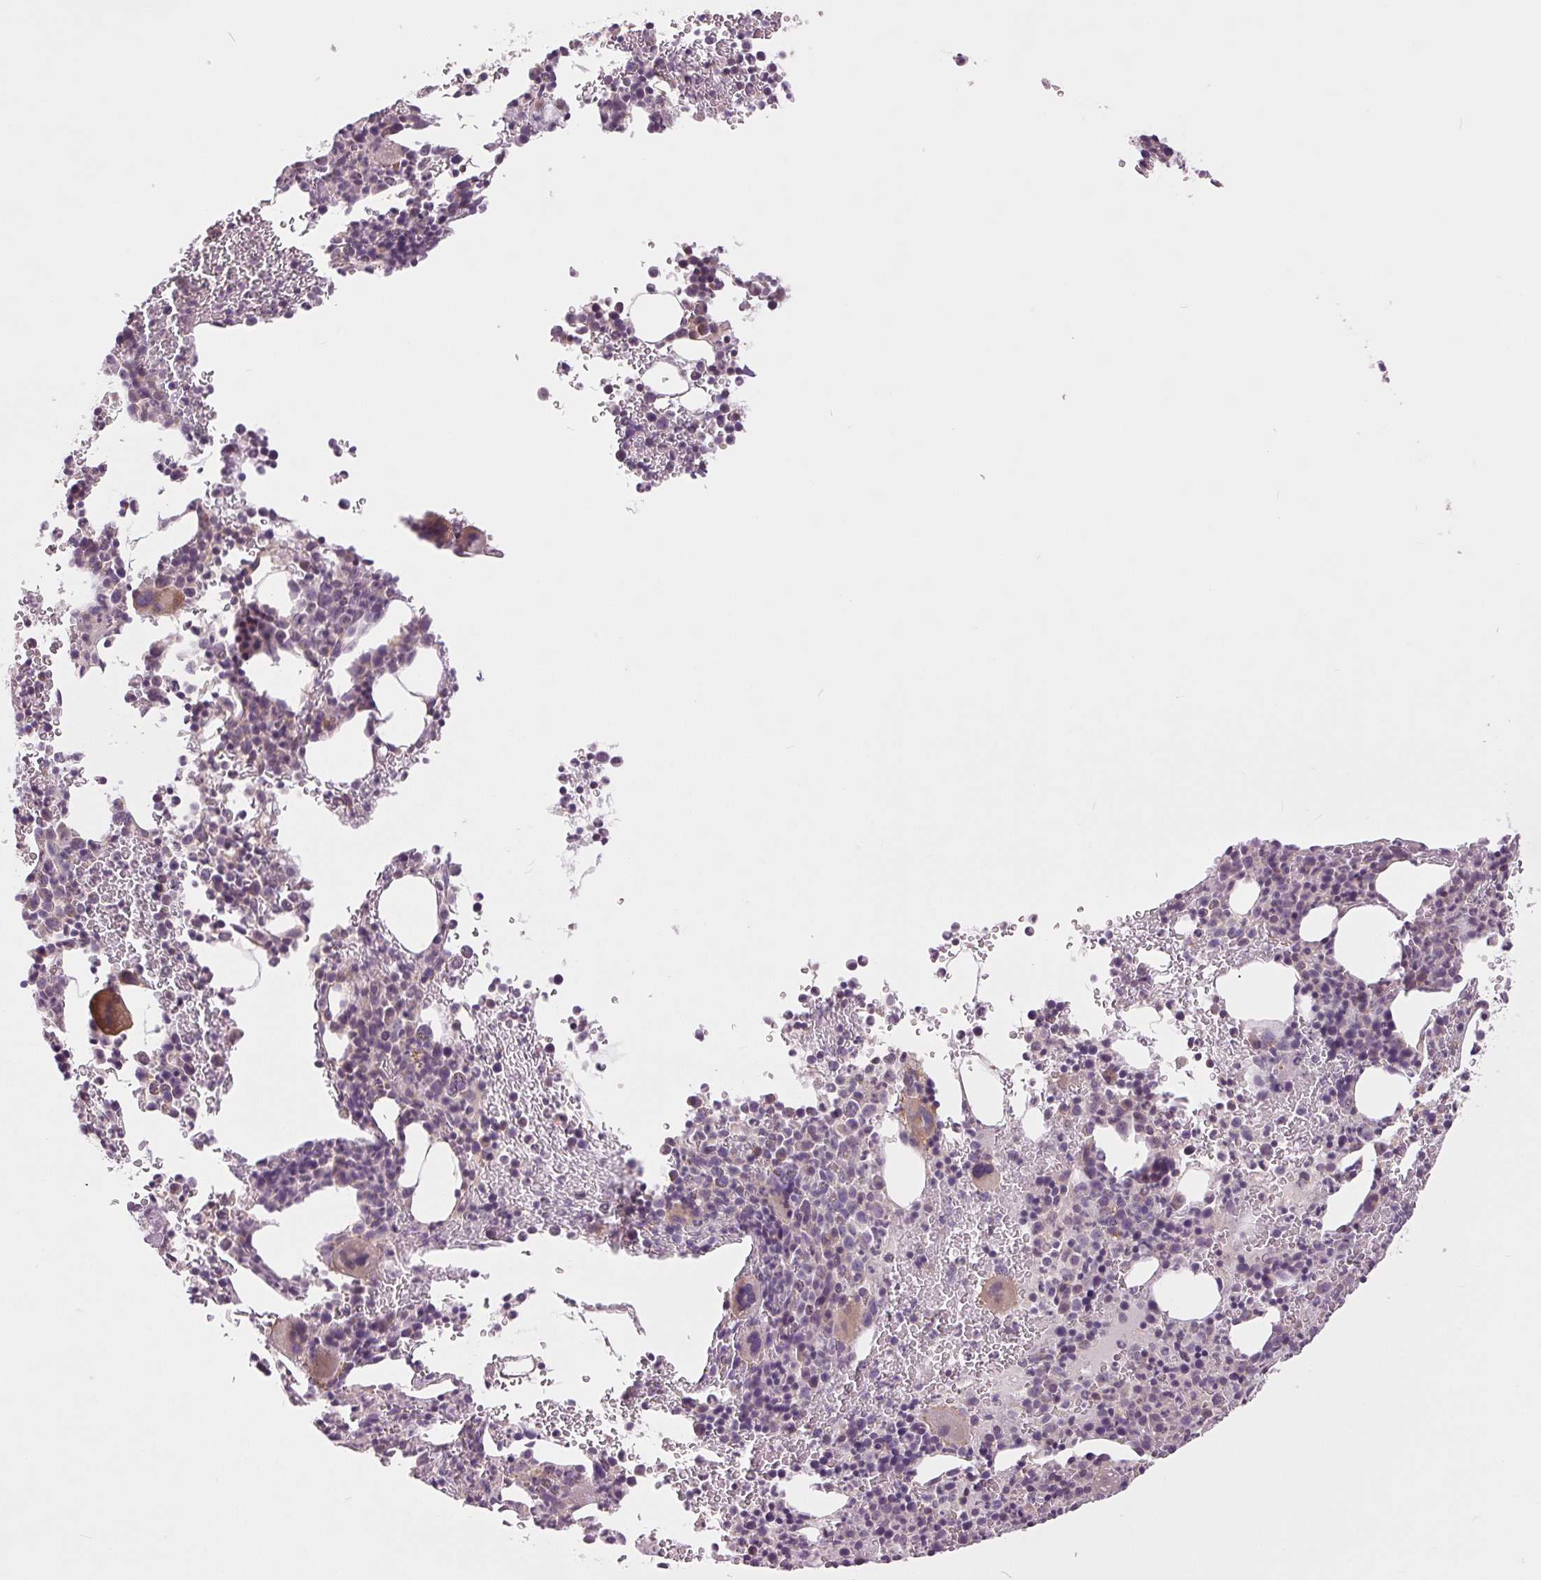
{"staining": {"intensity": "weak", "quantity": "<25%", "location": "cytoplasmic/membranous"}, "tissue": "bone marrow", "cell_type": "Hematopoietic cells", "image_type": "normal", "snomed": [{"axis": "morphology", "description": "Normal tissue, NOS"}, {"axis": "topography", "description": "Bone marrow"}], "caption": "The image demonstrates no staining of hematopoietic cells in unremarkable bone marrow. Nuclei are stained in blue.", "gene": "MAP3K5", "patient": {"sex": "male", "age": 63}}